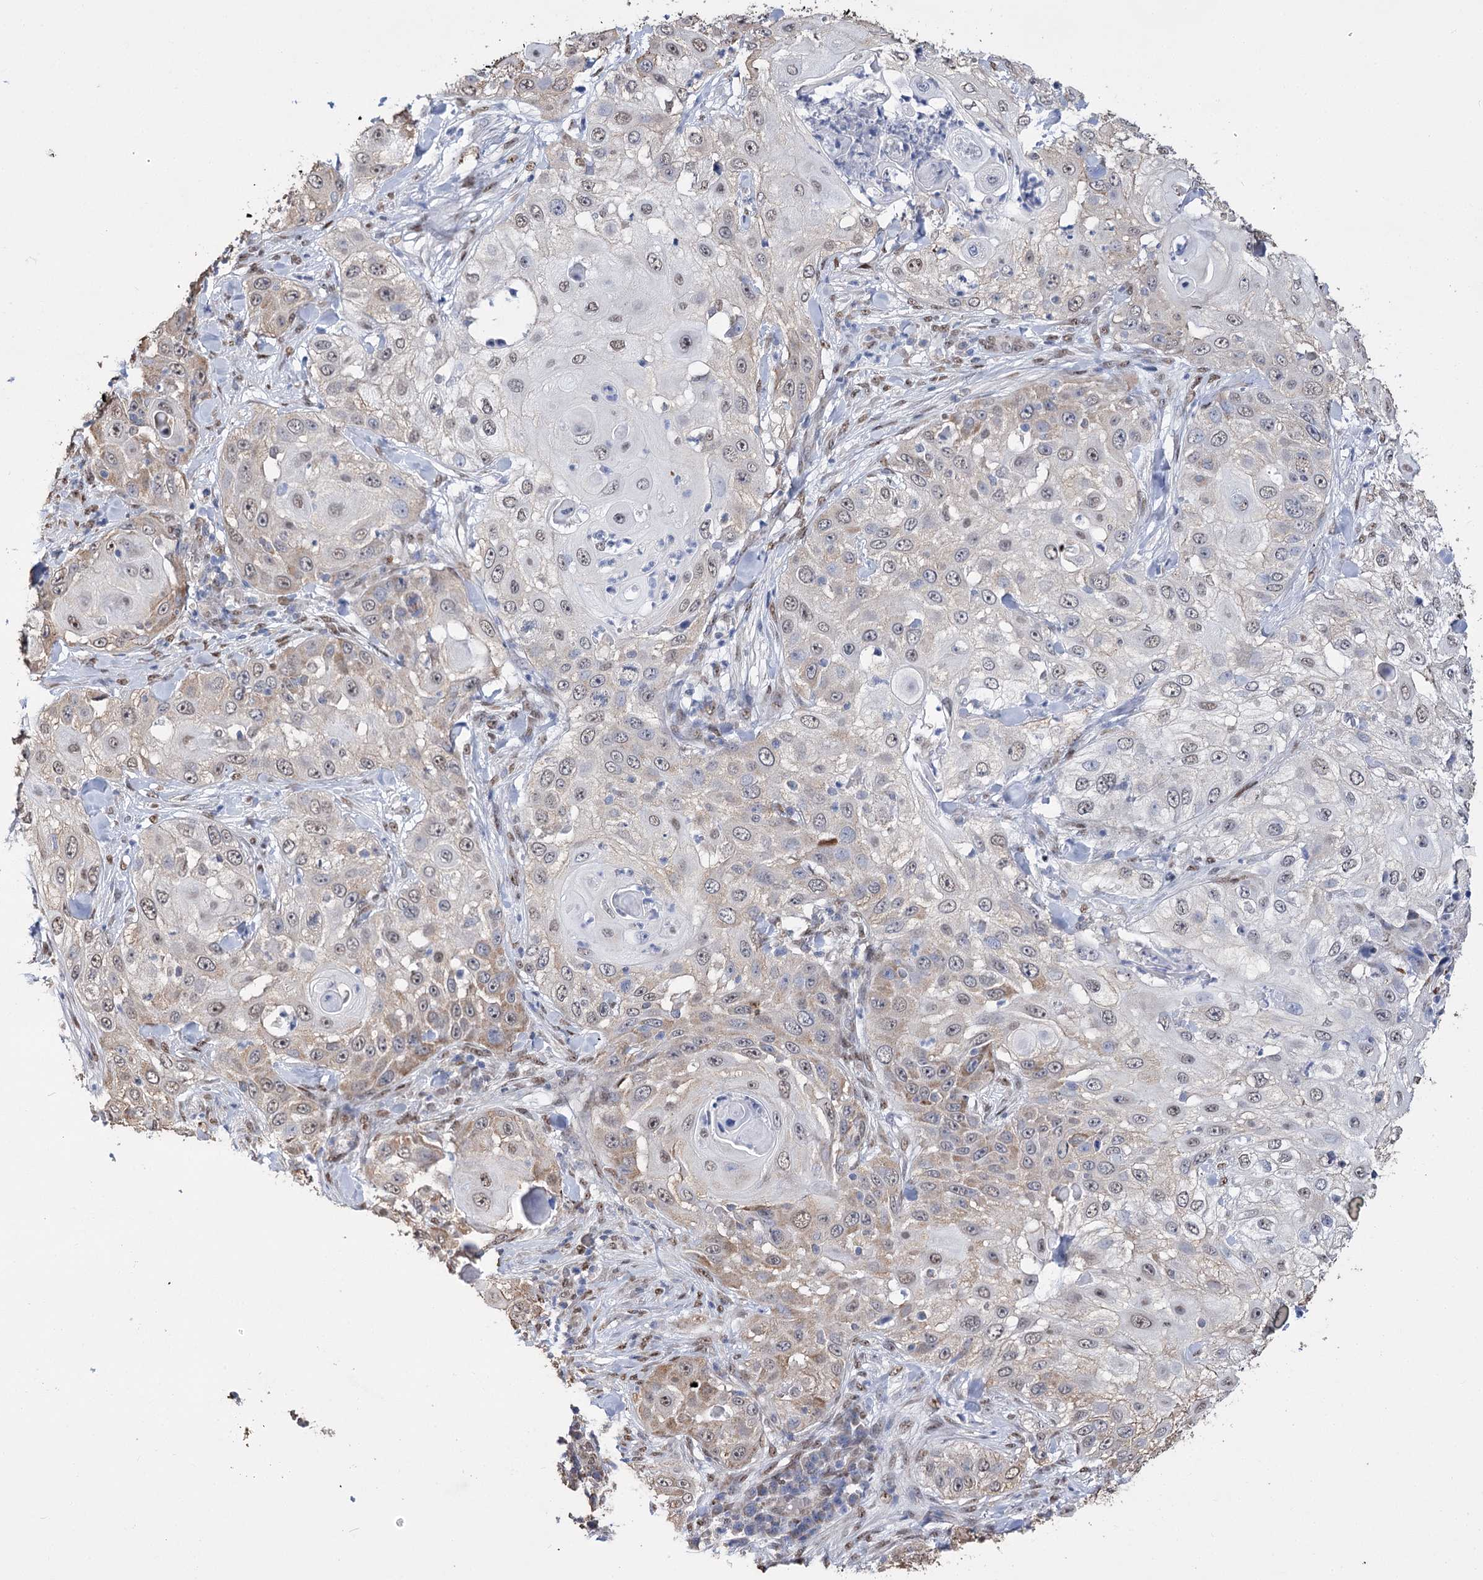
{"staining": {"intensity": "moderate", "quantity": "<25%", "location": "cytoplasmic/membranous"}, "tissue": "skin cancer", "cell_type": "Tumor cells", "image_type": "cancer", "snomed": [{"axis": "morphology", "description": "Squamous cell carcinoma, NOS"}, {"axis": "topography", "description": "Skin"}], "caption": "The histopathology image demonstrates a brown stain indicating the presence of a protein in the cytoplasmic/membranous of tumor cells in skin cancer (squamous cell carcinoma).", "gene": "NFU1", "patient": {"sex": "female", "age": 44}}